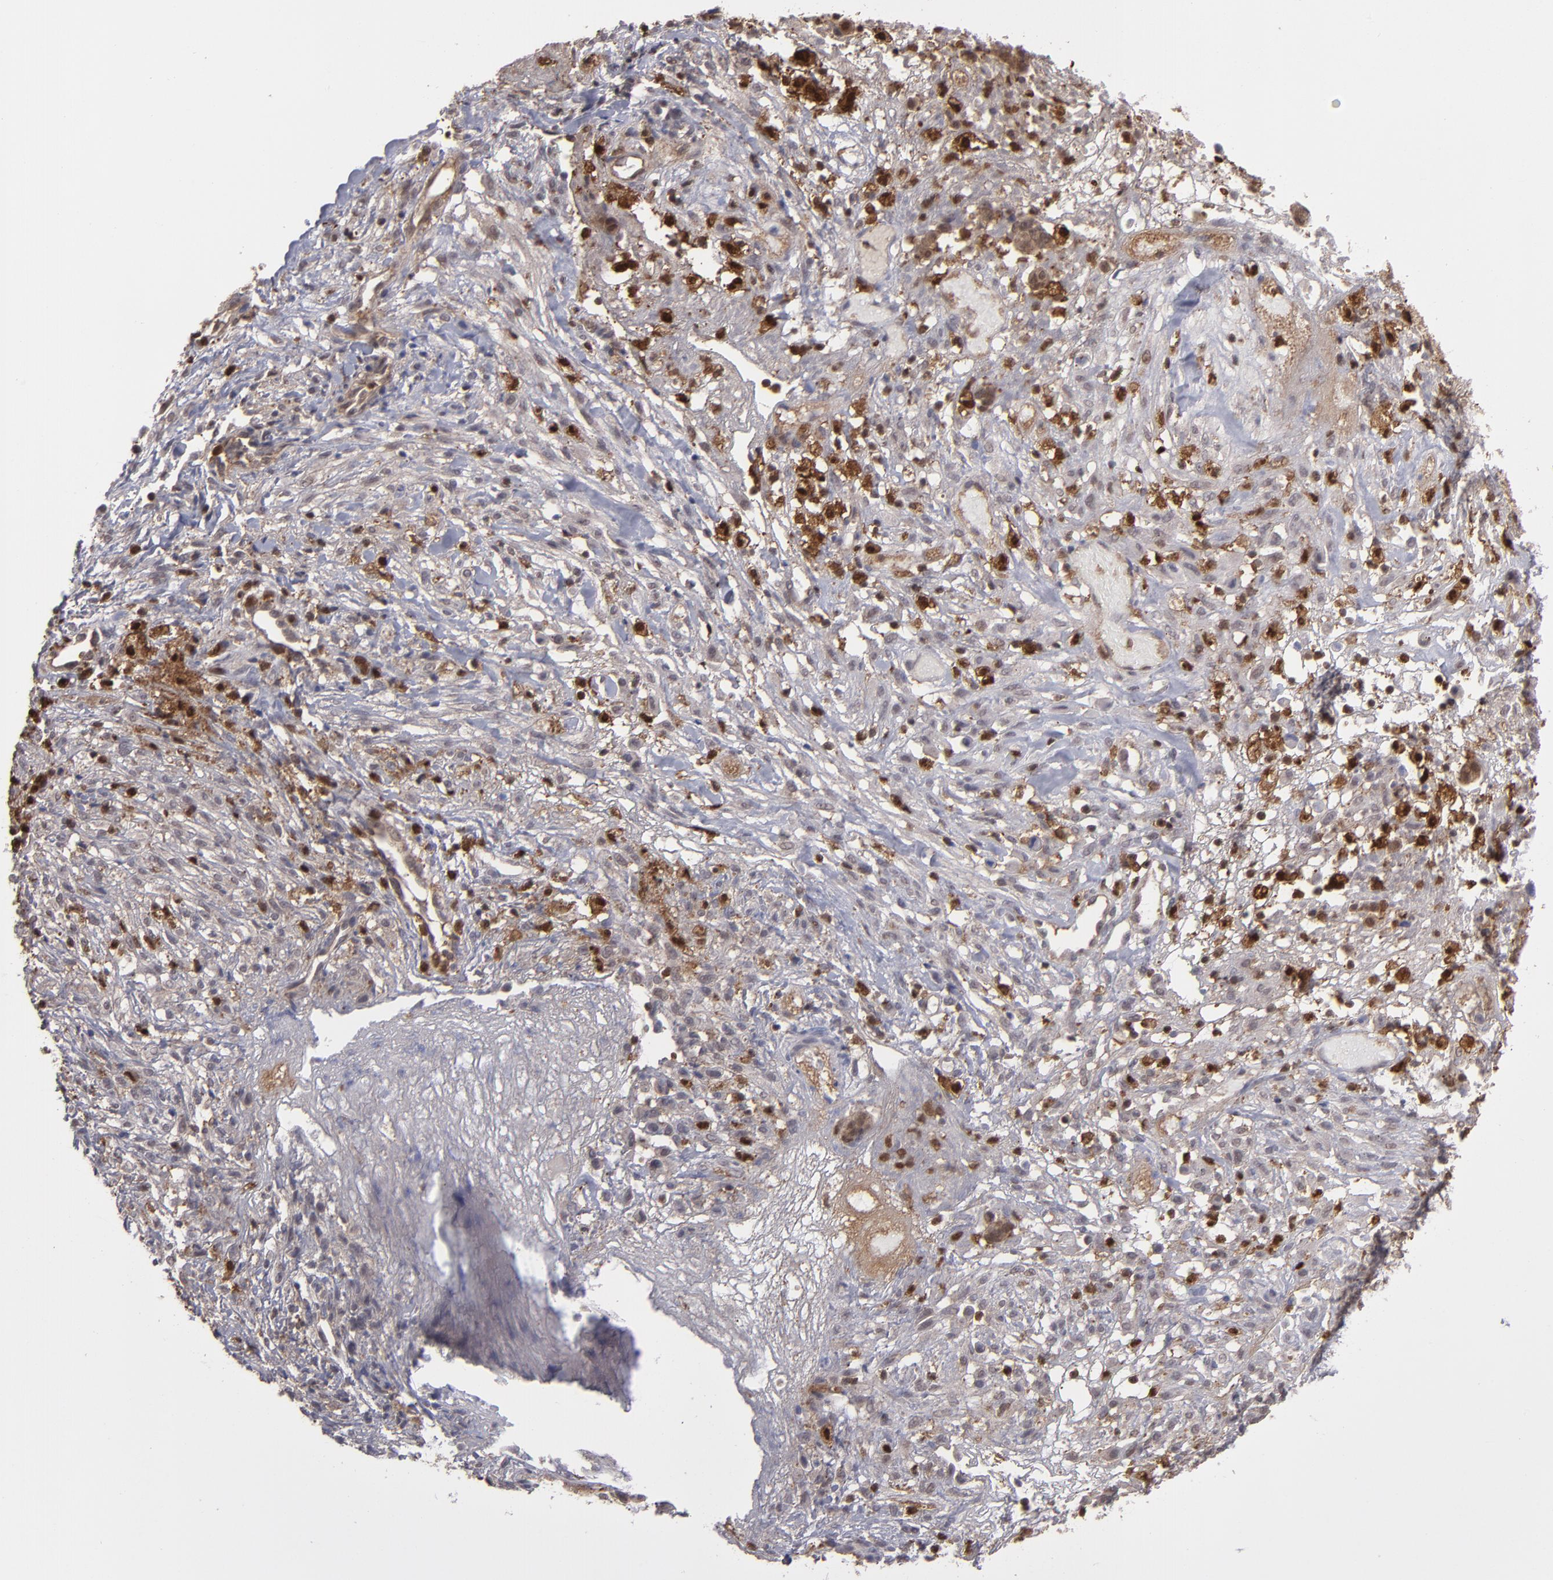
{"staining": {"intensity": "weak", "quantity": "25%-75%", "location": "cytoplasmic/membranous,nuclear"}, "tissue": "ovarian cancer", "cell_type": "Tumor cells", "image_type": "cancer", "snomed": [{"axis": "morphology", "description": "Carcinoma, endometroid"}, {"axis": "topography", "description": "Ovary"}], "caption": "Immunohistochemistry (IHC) of ovarian cancer (endometroid carcinoma) reveals low levels of weak cytoplasmic/membranous and nuclear staining in approximately 25%-75% of tumor cells.", "gene": "GRB2", "patient": {"sex": "female", "age": 42}}